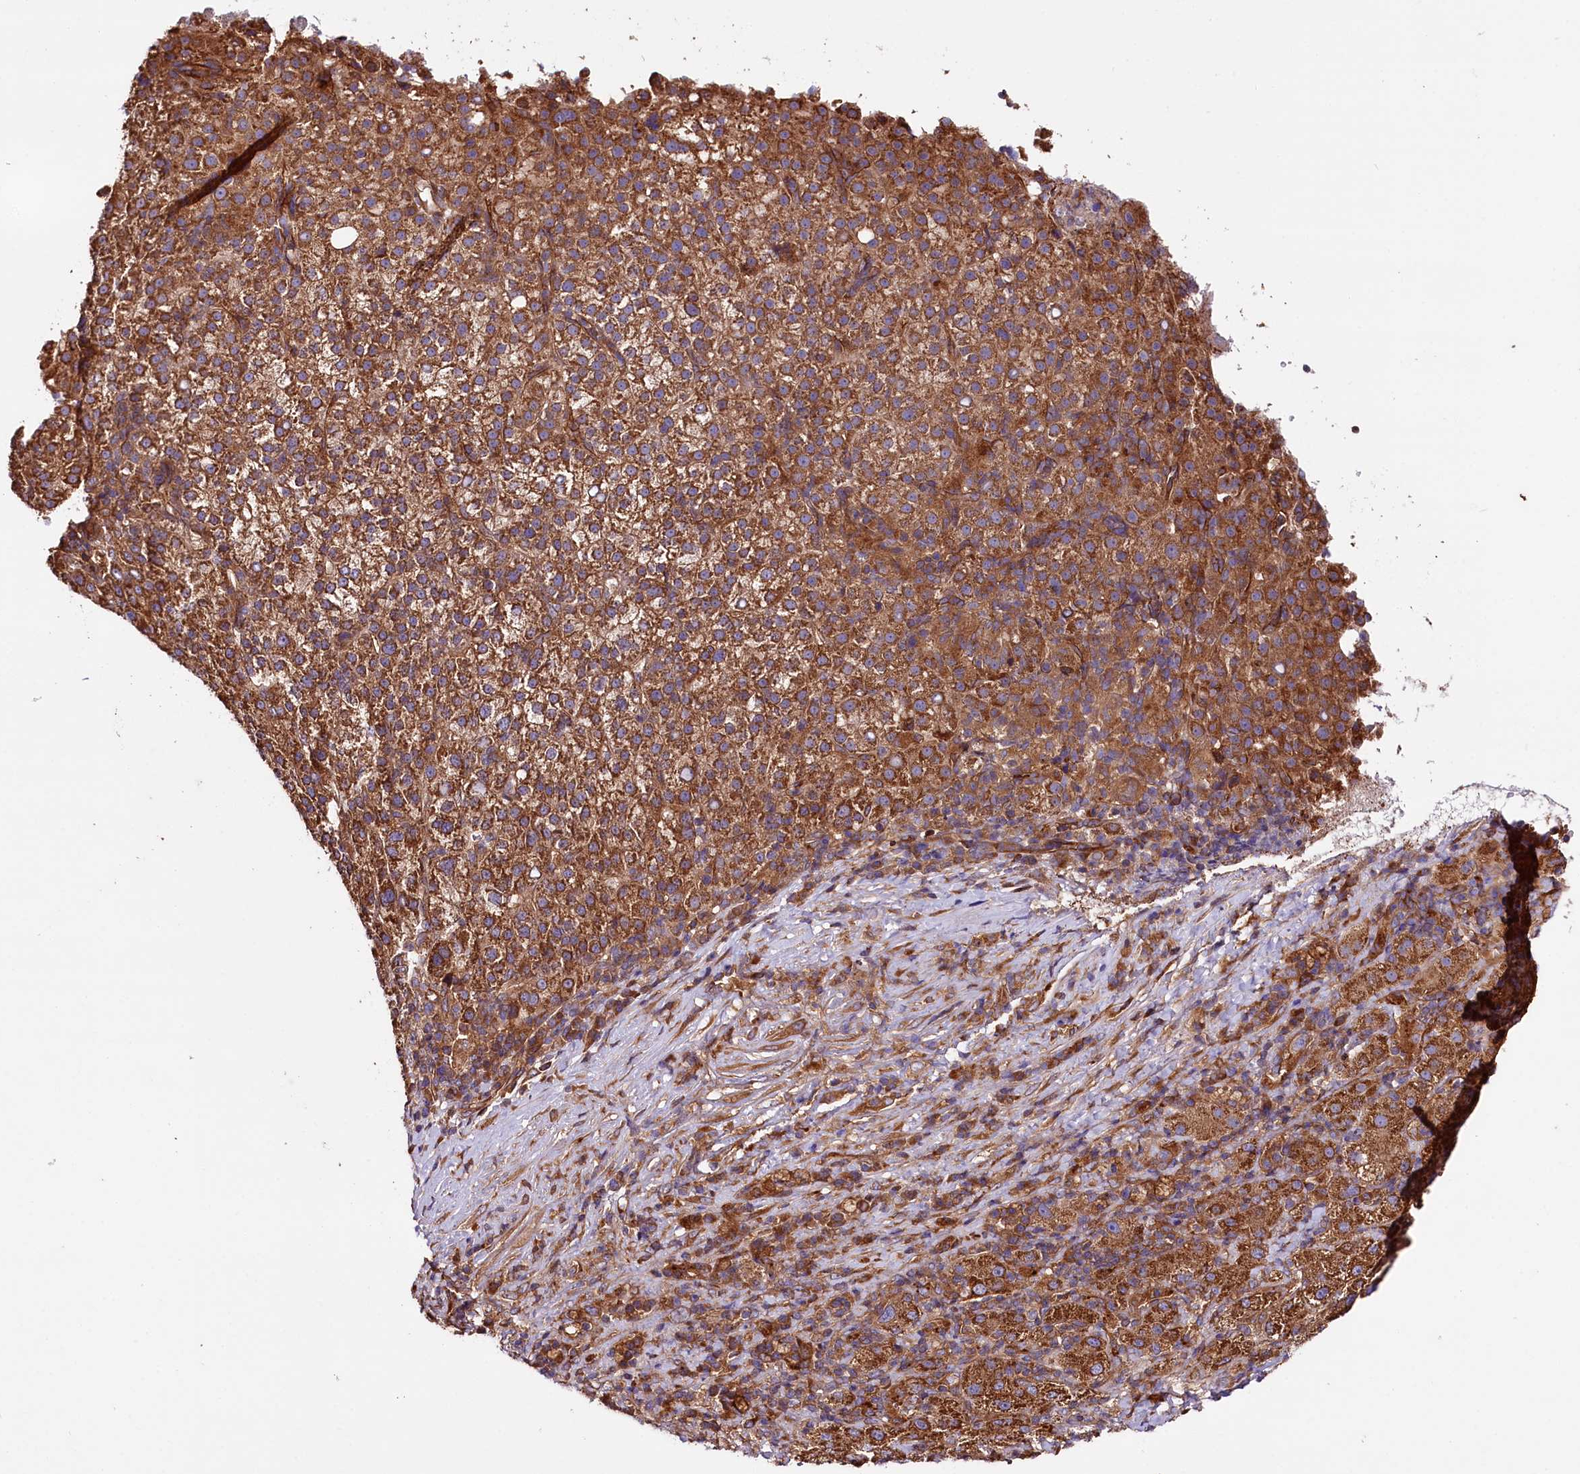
{"staining": {"intensity": "moderate", "quantity": ">75%", "location": "cytoplasmic/membranous"}, "tissue": "liver cancer", "cell_type": "Tumor cells", "image_type": "cancer", "snomed": [{"axis": "morphology", "description": "Carcinoma, Hepatocellular, NOS"}, {"axis": "topography", "description": "Liver"}], "caption": "DAB immunohistochemical staining of liver cancer (hepatocellular carcinoma) shows moderate cytoplasmic/membranous protein staining in approximately >75% of tumor cells.", "gene": "CEP295", "patient": {"sex": "female", "age": 58}}